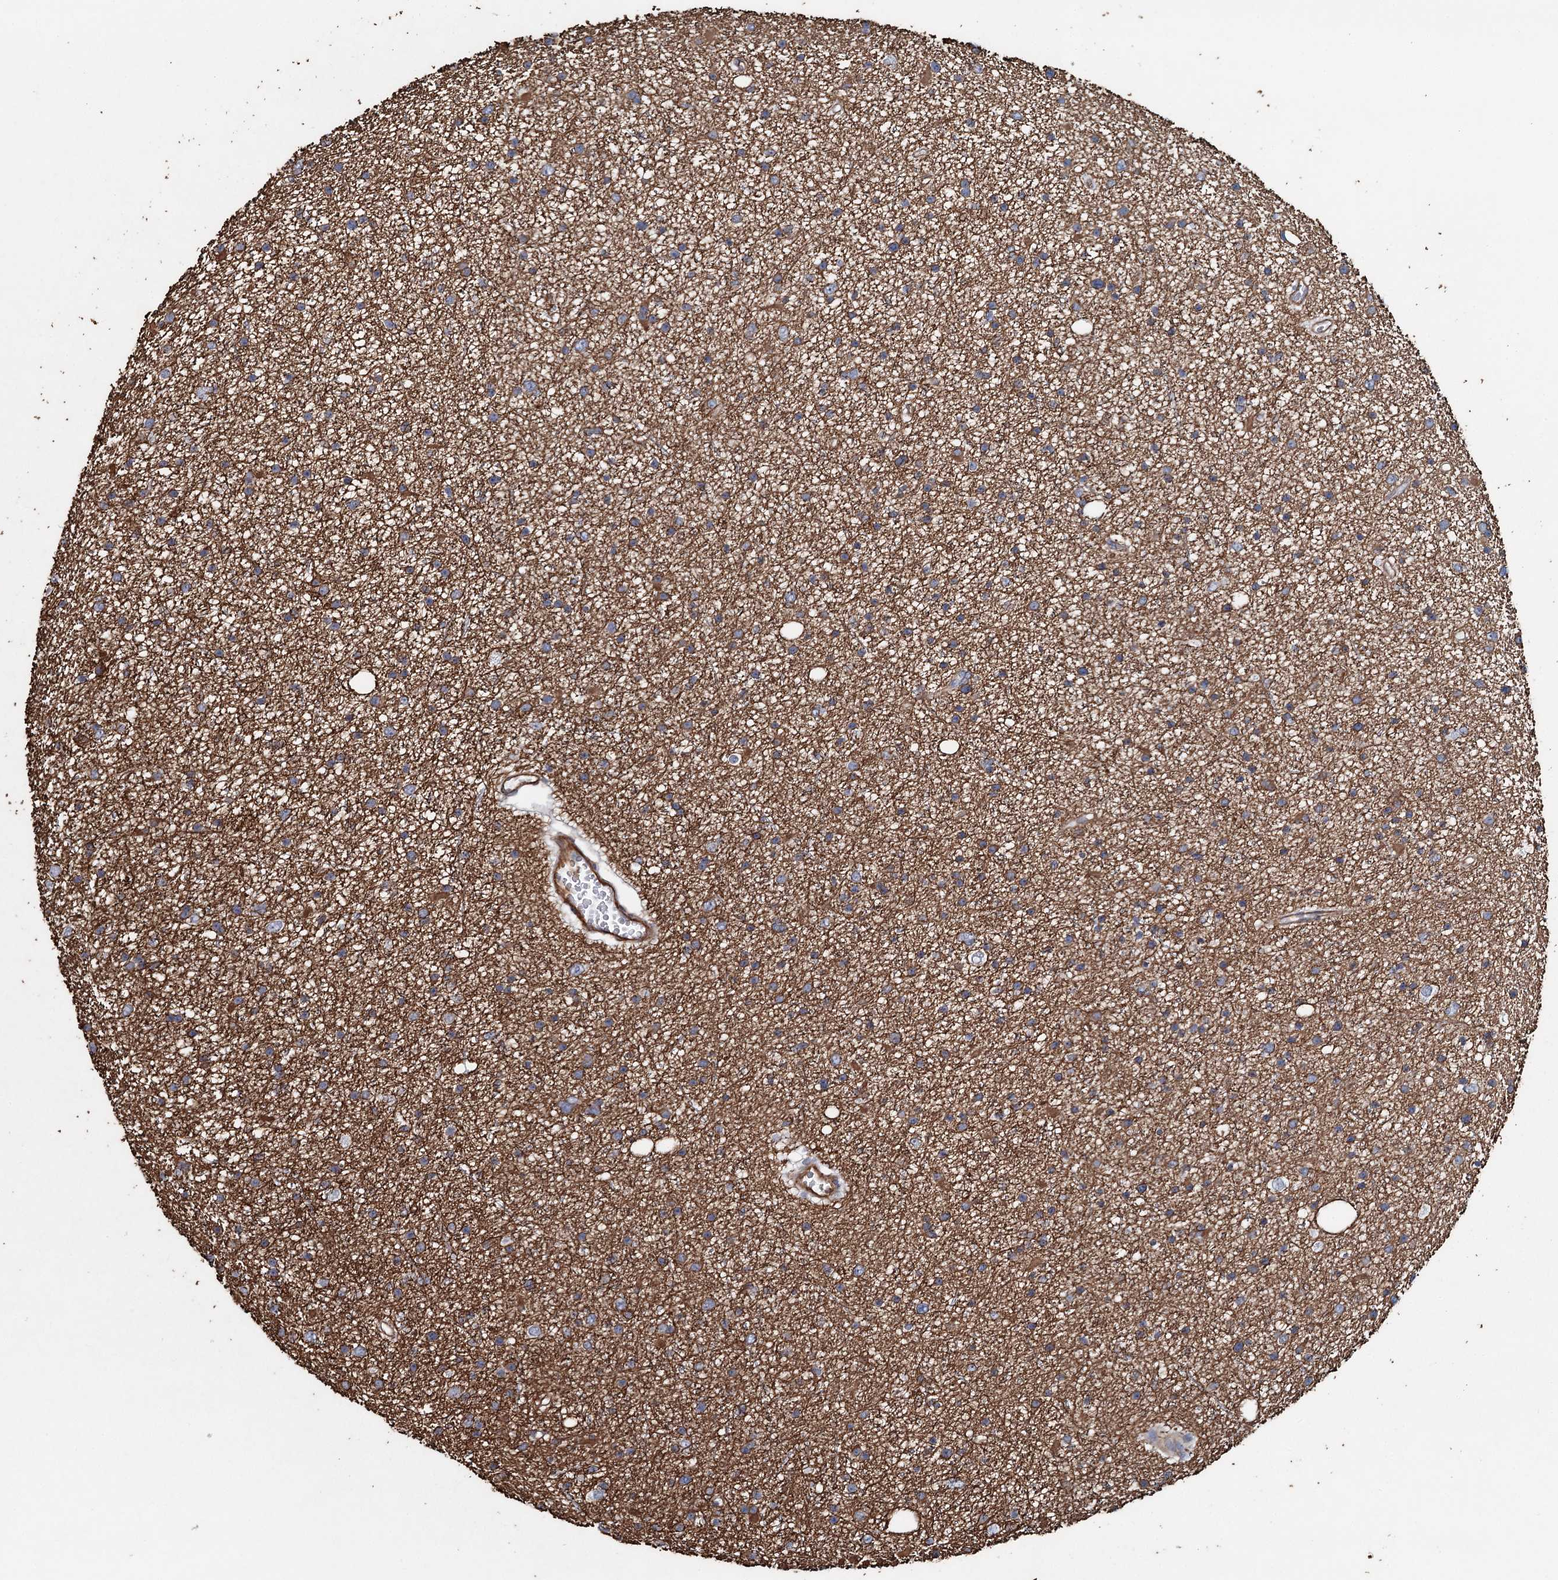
{"staining": {"intensity": "moderate", "quantity": "25%-75%", "location": "cytoplasmic/membranous"}, "tissue": "glioma", "cell_type": "Tumor cells", "image_type": "cancer", "snomed": [{"axis": "morphology", "description": "Glioma, malignant, Low grade"}, {"axis": "topography", "description": "Cerebral cortex"}], "caption": "Malignant glioma (low-grade) stained with DAB (3,3'-diaminobenzidine) immunohistochemistry (IHC) demonstrates medium levels of moderate cytoplasmic/membranous expression in about 25%-75% of tumor cells.", "gene": "SYNPO", "patient": {"sex": "female", "age": 39}}